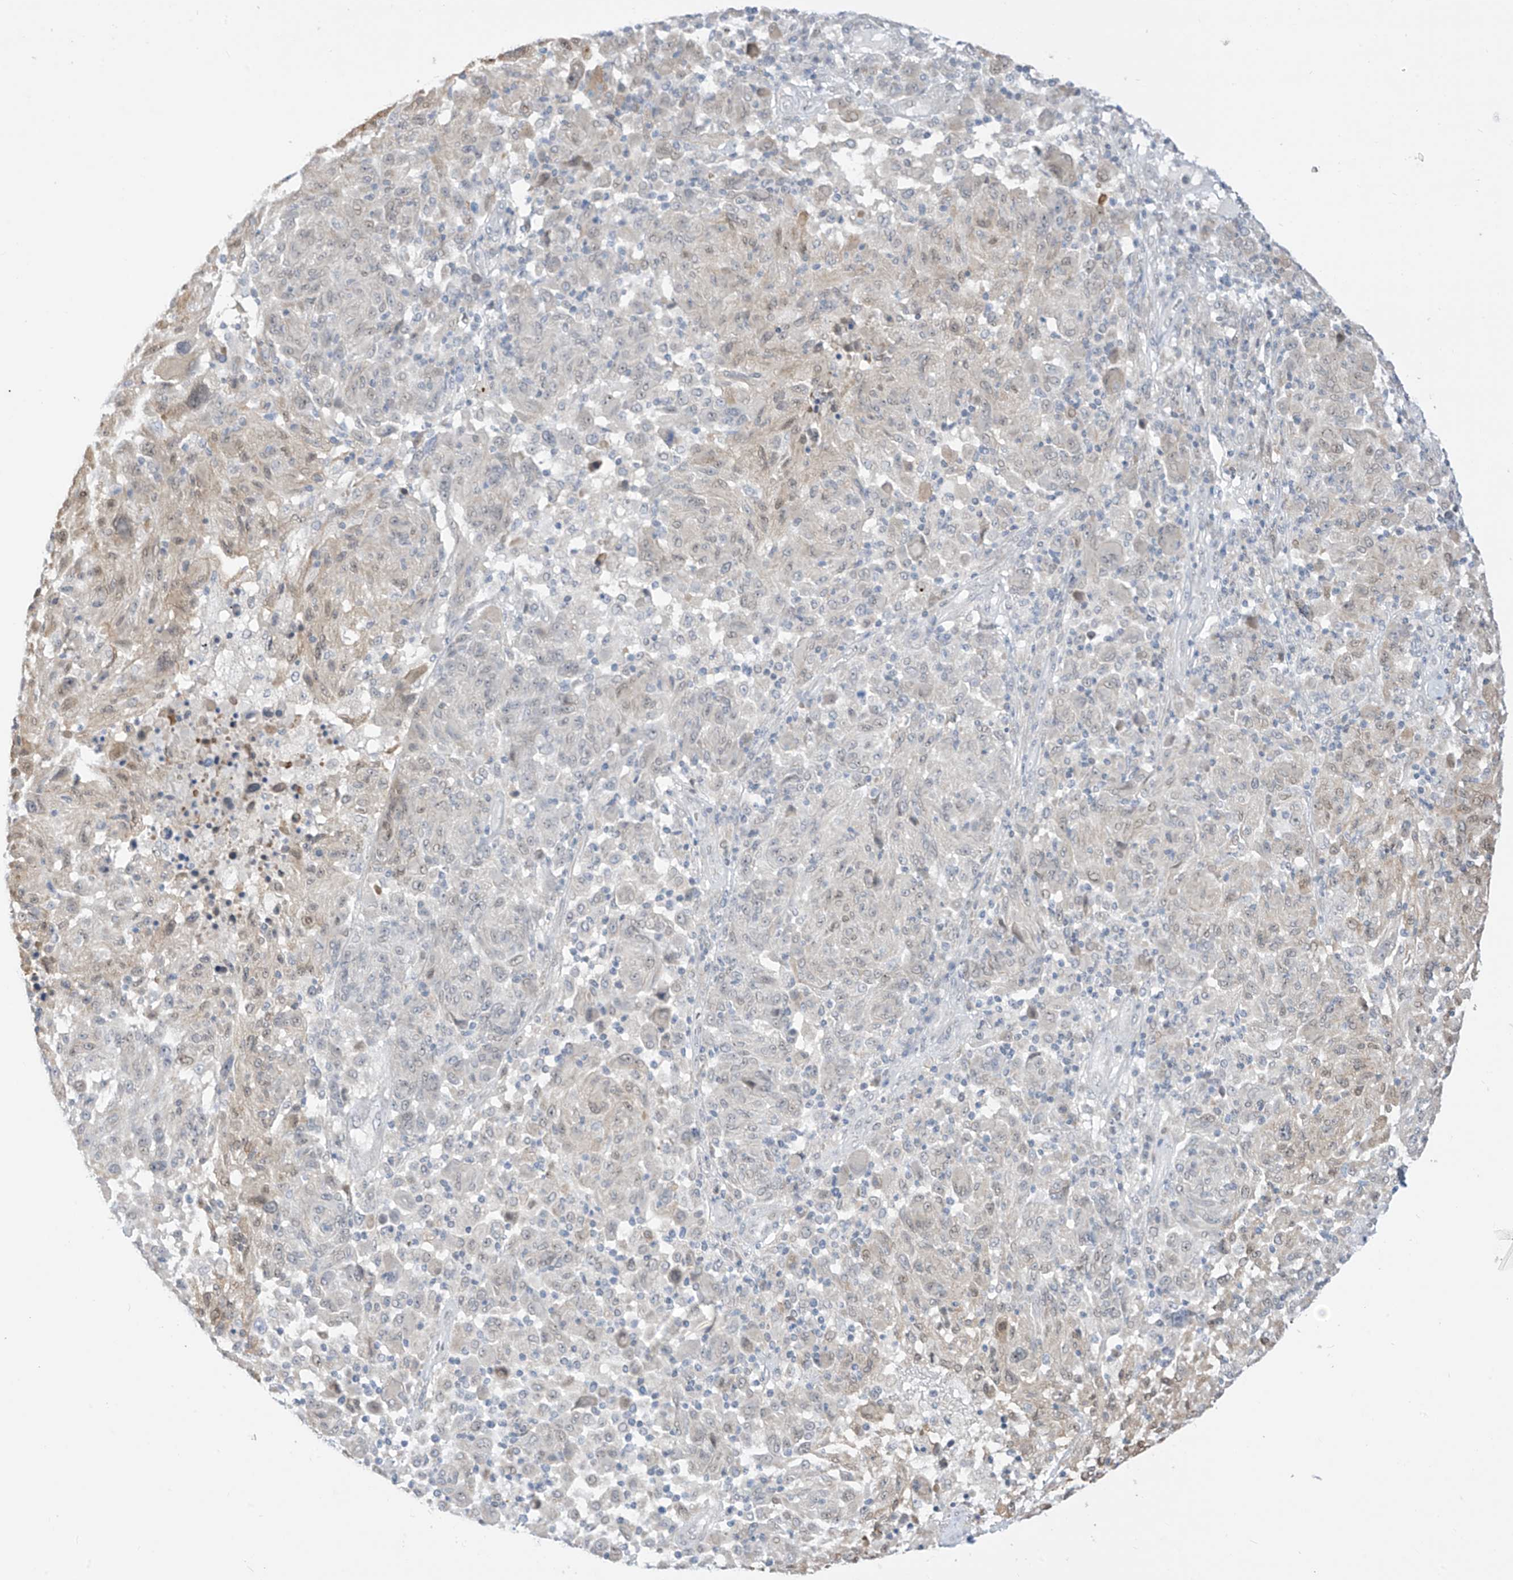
{"staining": {"intensity": "negative", "quantity": "none", "location": "none"}, "tissue": "melanoma", "cell_type": "Tumor cells", "image_type": "cancer", "snomed": [{"axis": "morphology", "description": "Malignant melanoma, NOS"}, {"axis": "topography", "description": "Skin"}], "caption": "Tumor cells show no significant expression in malignant melanoma.", "gene": "ASPRV1", "patient": {"sex": "male", "age": 53}}